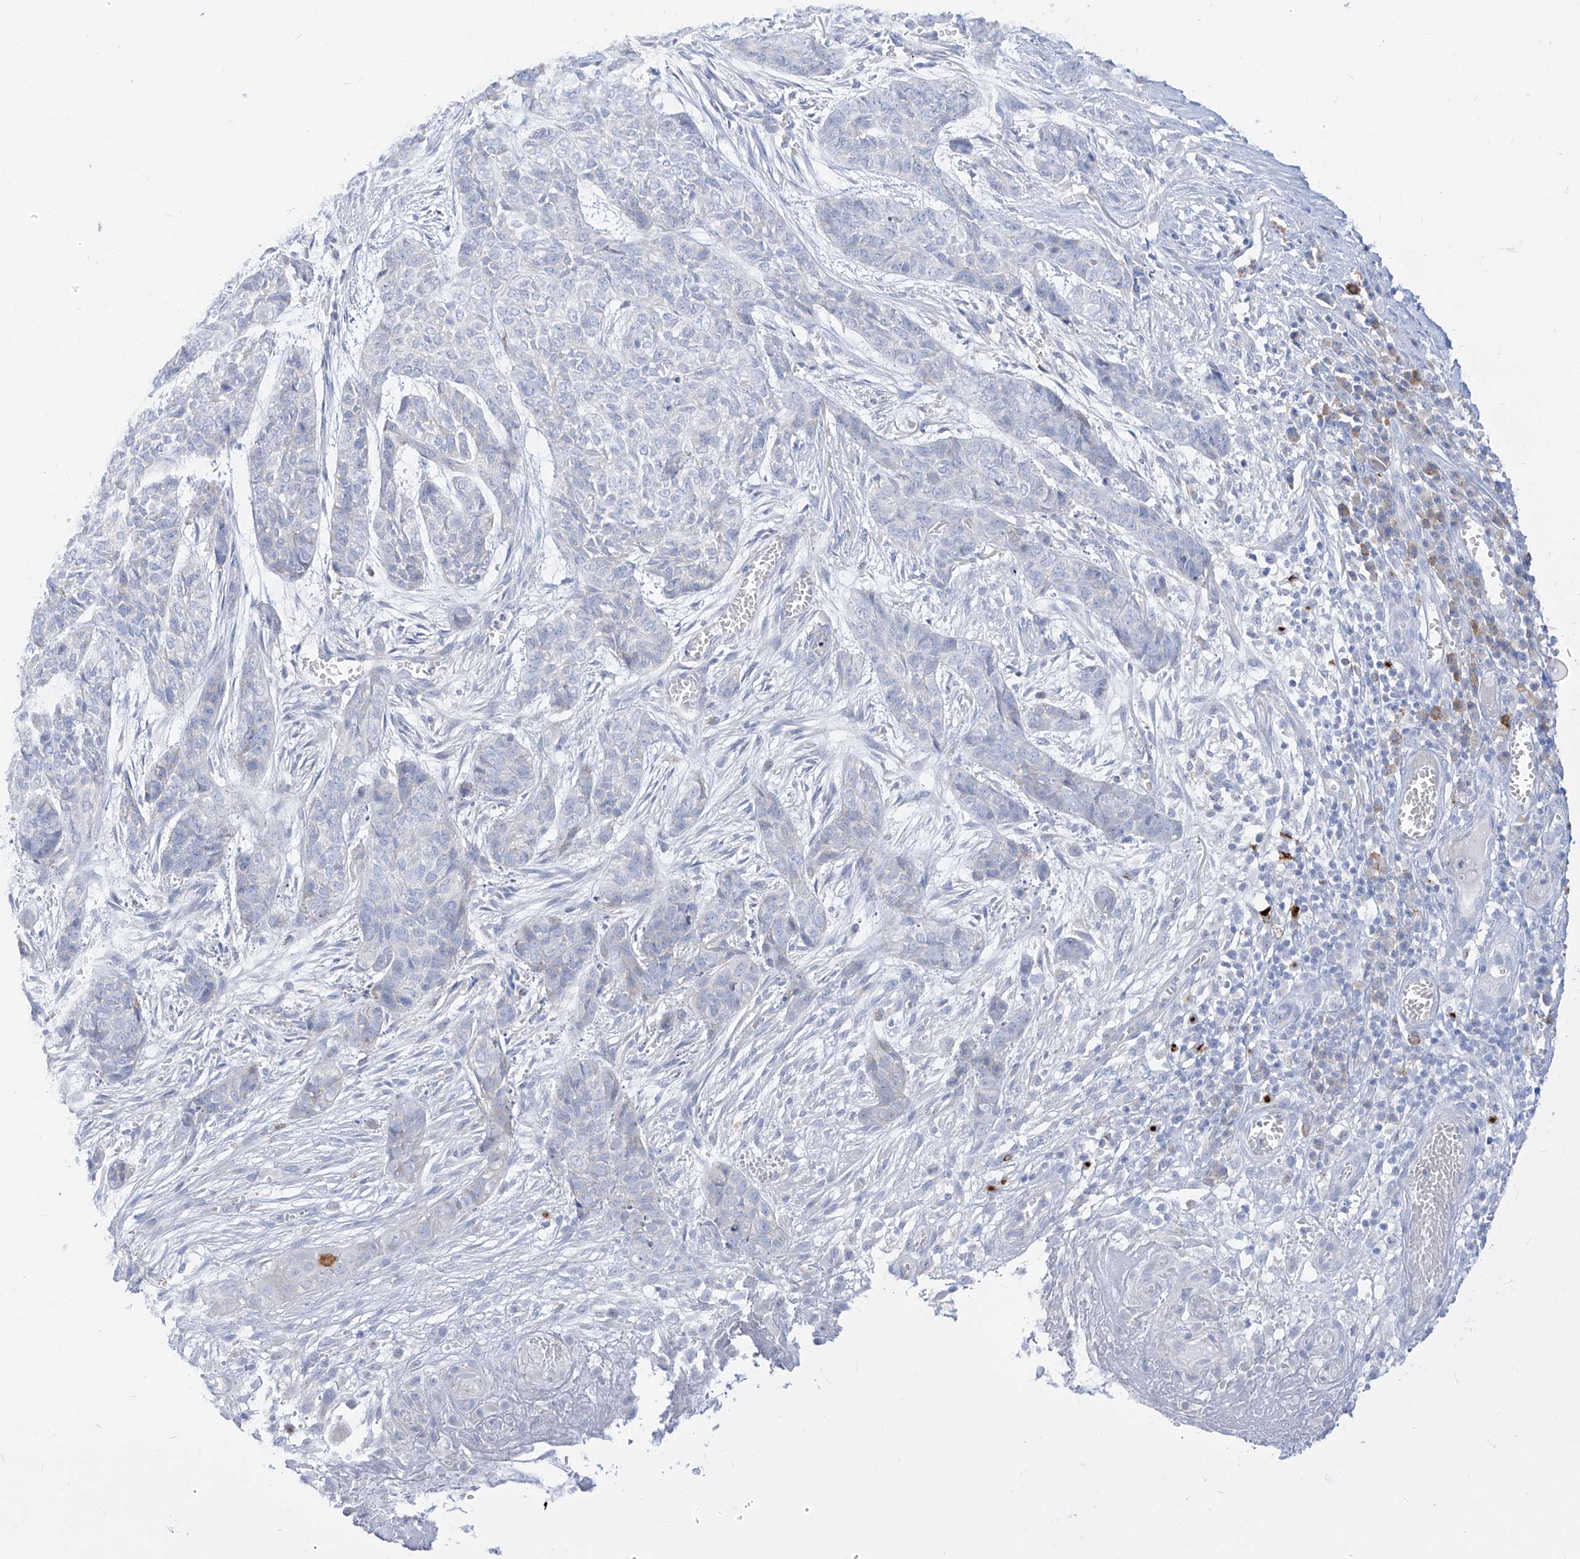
{"staining": {"intensity": "negative", "quantity": "none", "location": "none"}, "tissue": "skin cancer", "cell_type": "Tumor cells", "image_type": "cancer", "snomed": [{"axis": "morphology", "description": "Basal cell carcinoma"}, {"axis": "topography", "description": "Skin"}], "caption": "The photomicrograph demonstrates no staining of tumor cells in skin cancer.", "gene": "SYTL3", "patient": {"sex": "female", "age": 64}}